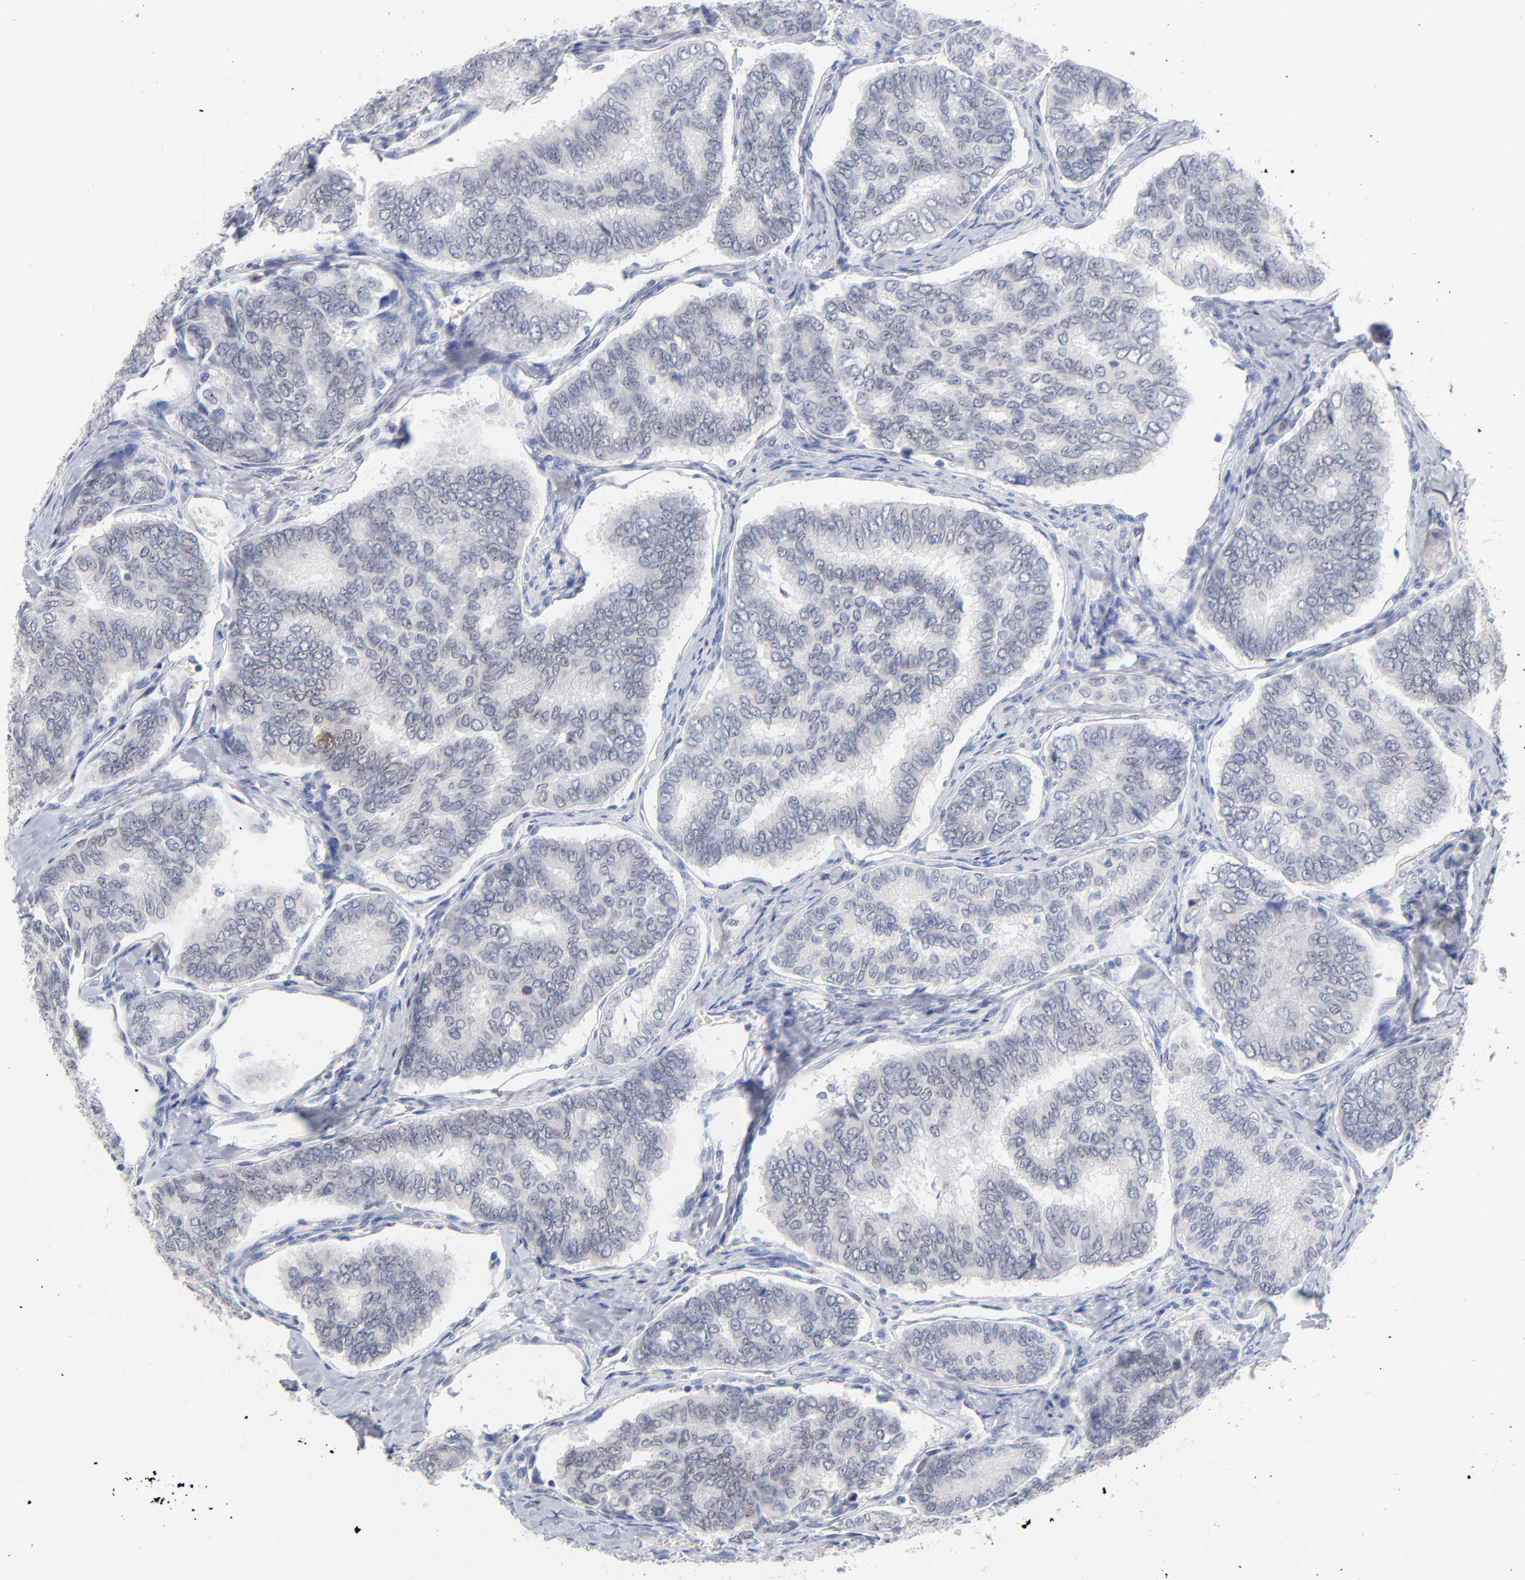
{"staining": {"intensity": "negative", "quantity": "none", "location": "none"}, "tissue": "thyroid cancer", "cell_type": "Tumor cells", "image_type": "cancer", "snomed": [{"axis": "morphology", "description": "Papillary adenocarcinoma, NOS"}, {"axis": "topography", "description": "Thyroid gland"}], "caption": "Immunohistochemical staining of papillary adenocarcinoma (thyroid) shows no significant staining in tumor cells.", "gene": "ORC2", "patient": {"sex": "female", "age": 35}}